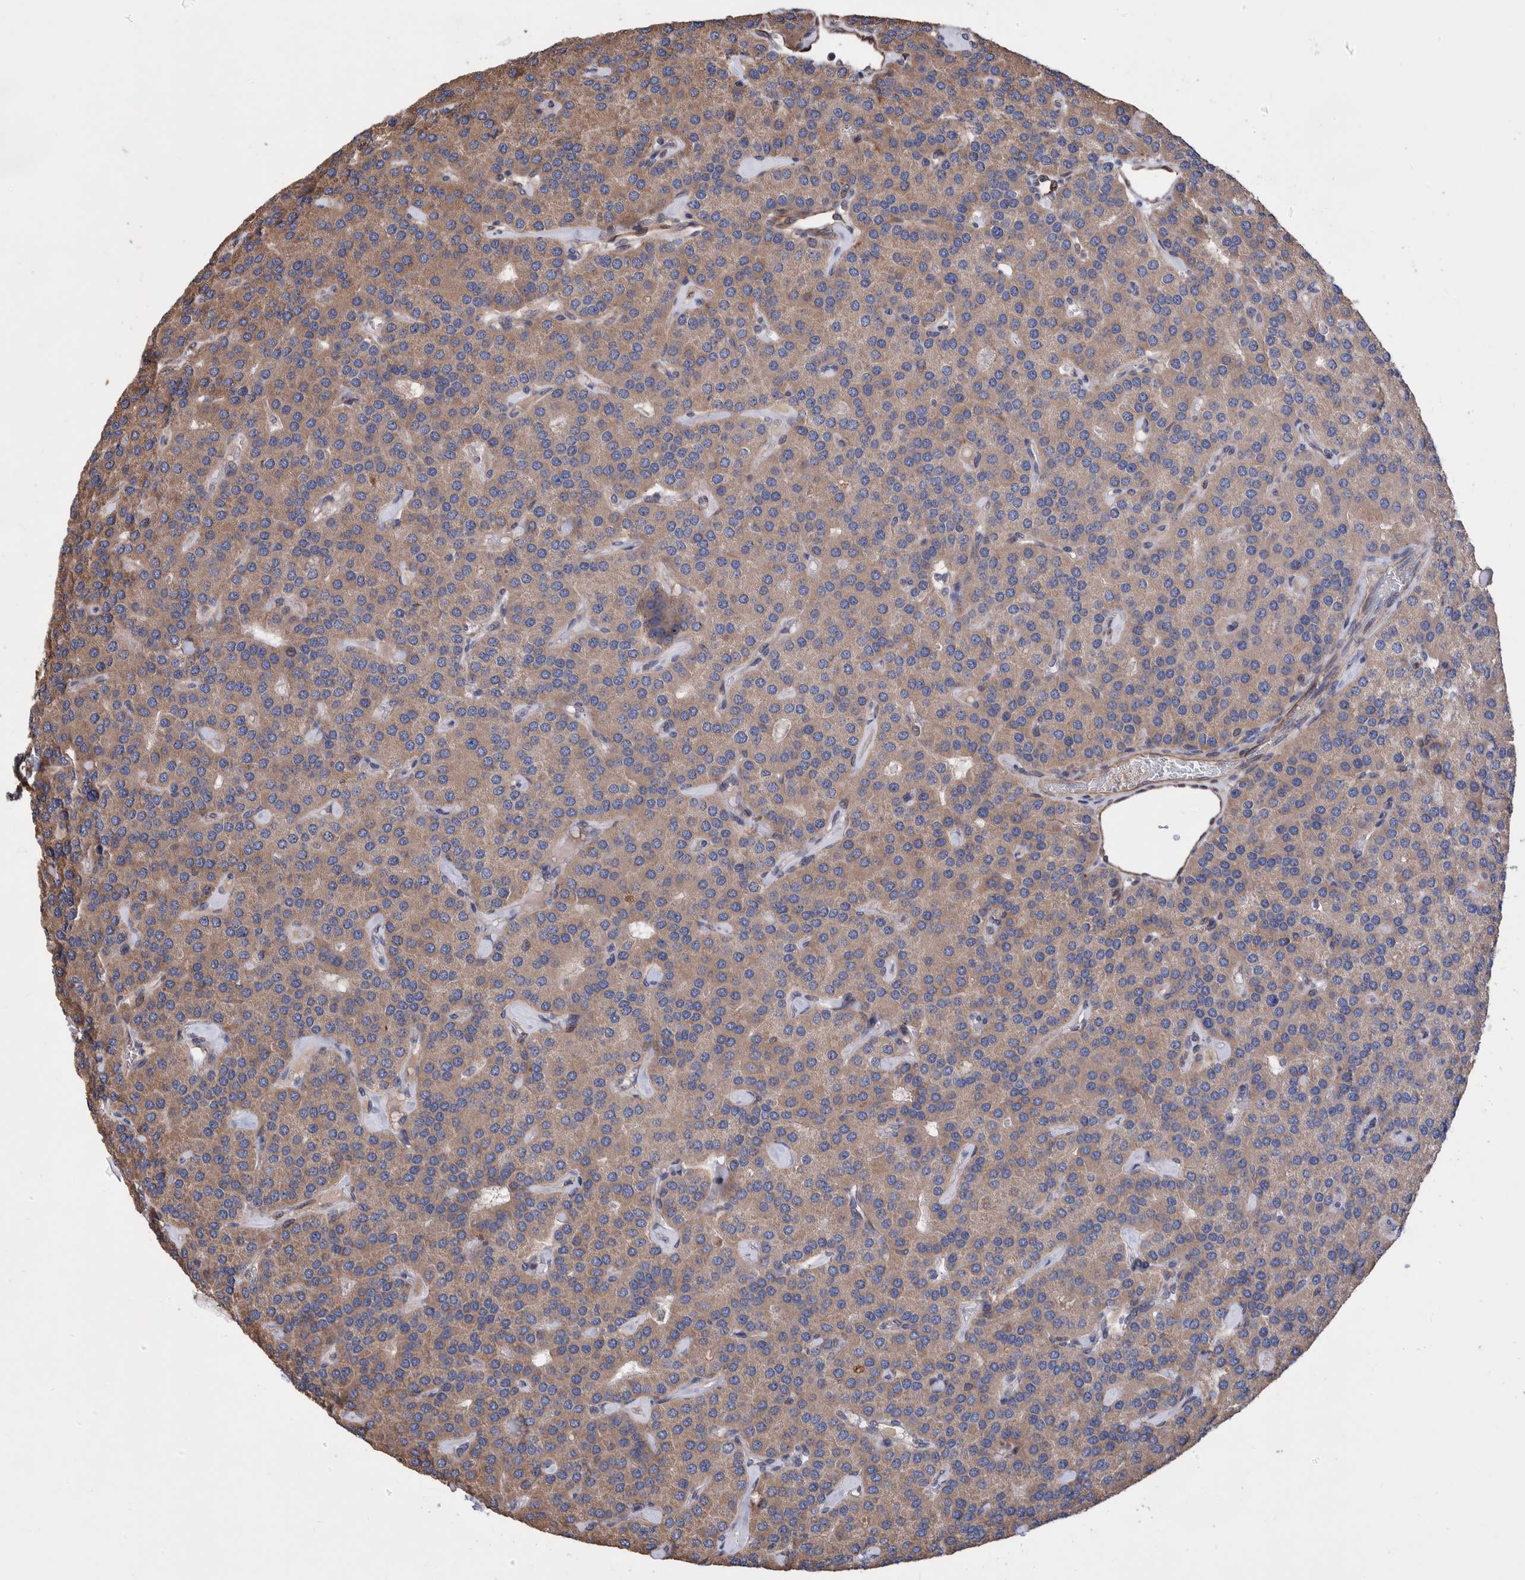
{"staining": {"intensity": "weak", "quantity": ">75%", "location": "cytoplasmic/membranous"}, "tissue": "parathyroid gland", "cell_type": "Glandular cells", "image_type": "normal", "snomed": [{"axis": "morphology", "description": "Normal tissue, NOS"}, {"axis": "morphology", "description": "Adenoma, NOS"}, {"axis": "topography", "description": "Parathyroid gland"}], "caption": "High-power microscopy captured an IHC photomicrograph of unremarkable parathyroid gland, revealing weak cytoplasmic/membranous positivity in approximately >75% of glandular cells.", "gene": "SLC45A4", "patient": {"sex": "female", "age": 86}}